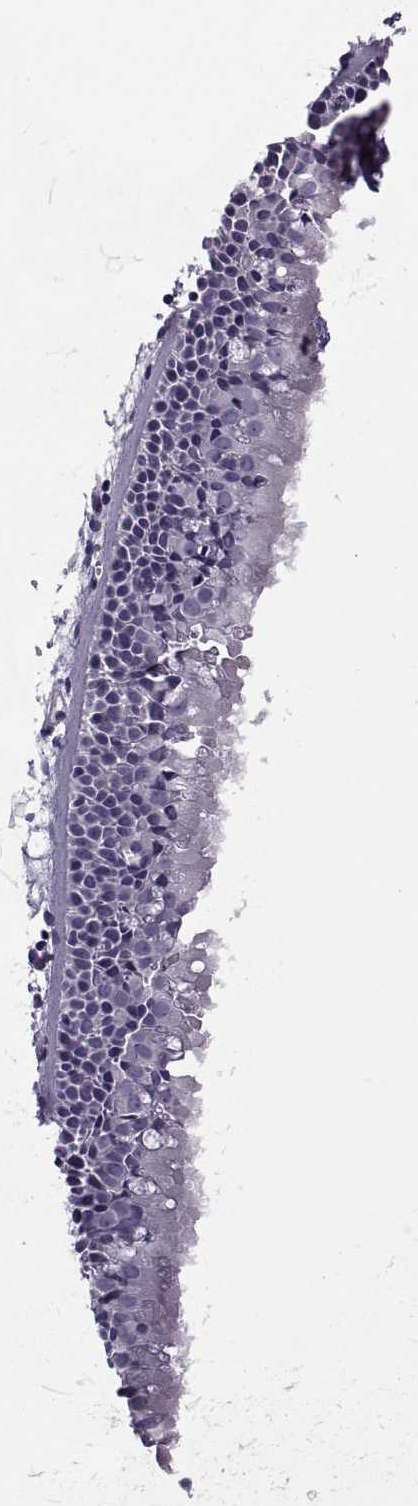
{"staining": {"intensity": "negative", "quantity": "none", "location": "none"}, "tissue": "nasopharynx", "cell_type": "Respiratory epithelial cells", "image_type": "normal", "snomed": [{"axis": "morphology", "description": "Normal tissue, NOS"}, {"axis": "topography", "description": "Nasopharynx"}], "caption": "This photomicrograph is of benign nasopharynx stained with immunohistochemistry (IHC) to label a protein in brown with the nuclei are counter-stained blue. There is no staining in respiratory epithelial cells.", "gene": "RLBP1", "patient": {"sex": "female", "age": 68}}